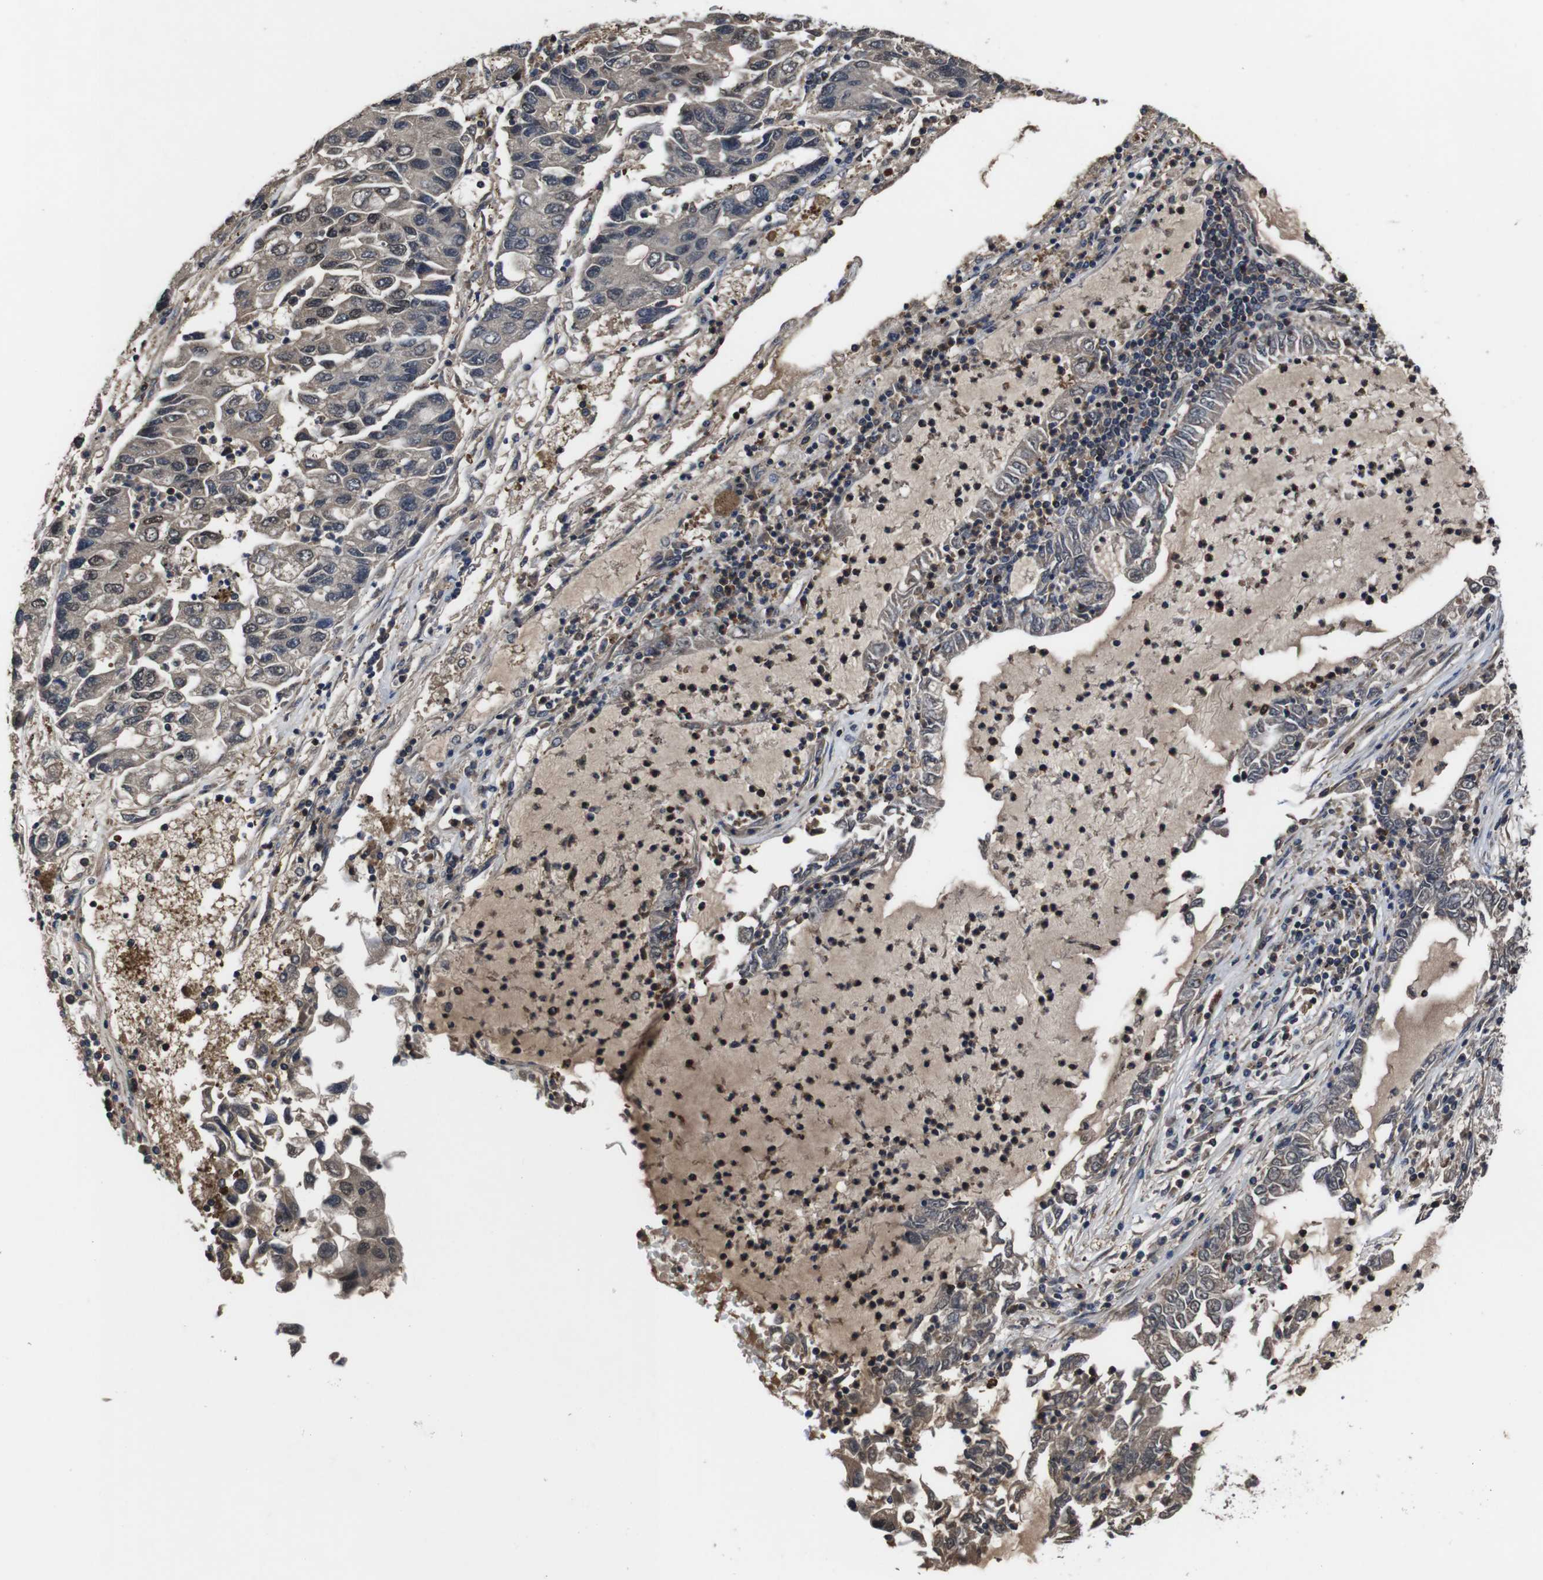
{"staining": {"intensity": "weak", "quantity": "<25%", "location": "cytoplasmic/membranous"}, "tissue": "lung cancer", "cell_type": "Tumor cells", "image_type": "cancer", "snomed": [{"axis": "morphology", "description": "Adenocarcinoma, NOS"}, {"axis": "topography", "description": "Lung"}], "caption": "Micrograph shows no protein positivity in tumor cells of lung adenocarcinoma tissue.", "gene": "CXCL11", "patient": {"sex": "female", "age": 51}}